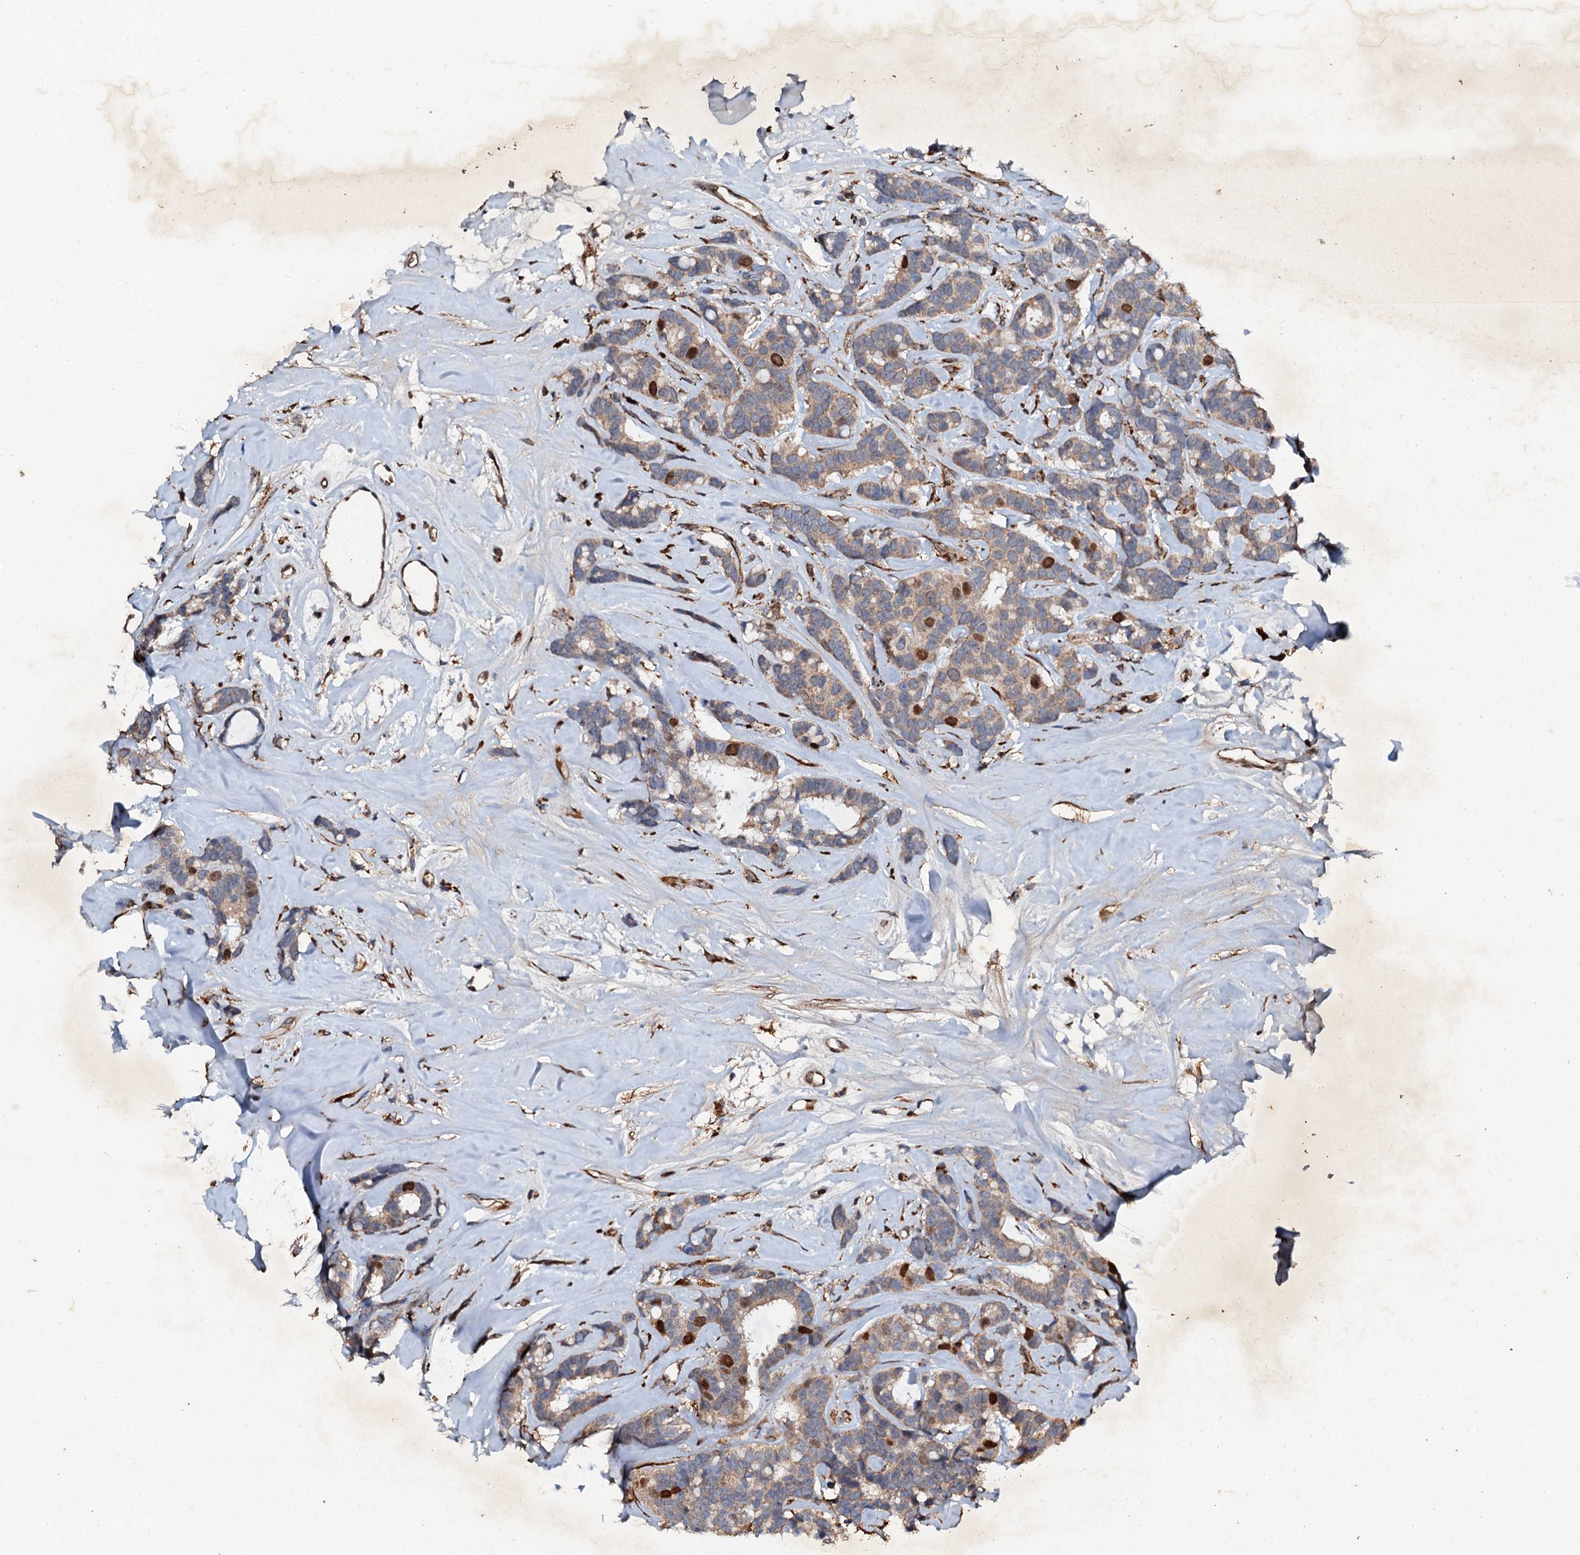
{"staining": {"intensity": "moderate", "quantity": ">75%", "location": "cytoplasmic/membranous,nuclear"}, "tissue": "breast cancer", "cell_type": "Tumor cells", "image_type": "cancer", "snomed": [{"axis": "morphology", "description": "Duct carcinoma"}, {"axis": "topography", "description": "Breast"}], "caption": "Immunohistochemistry (IHC) of breast cancer demonstrates medium levels of moderate cytoplasmic/membranous and nuclear expression in approximately >75% of tumor cells. The protein is stained brown, and the nuclei are stained in blue (DAB IHC with brightfield microscopy, high magnification).", "gene": "ADAMTS10", "patient": {"sex": "female", "age": 87}}